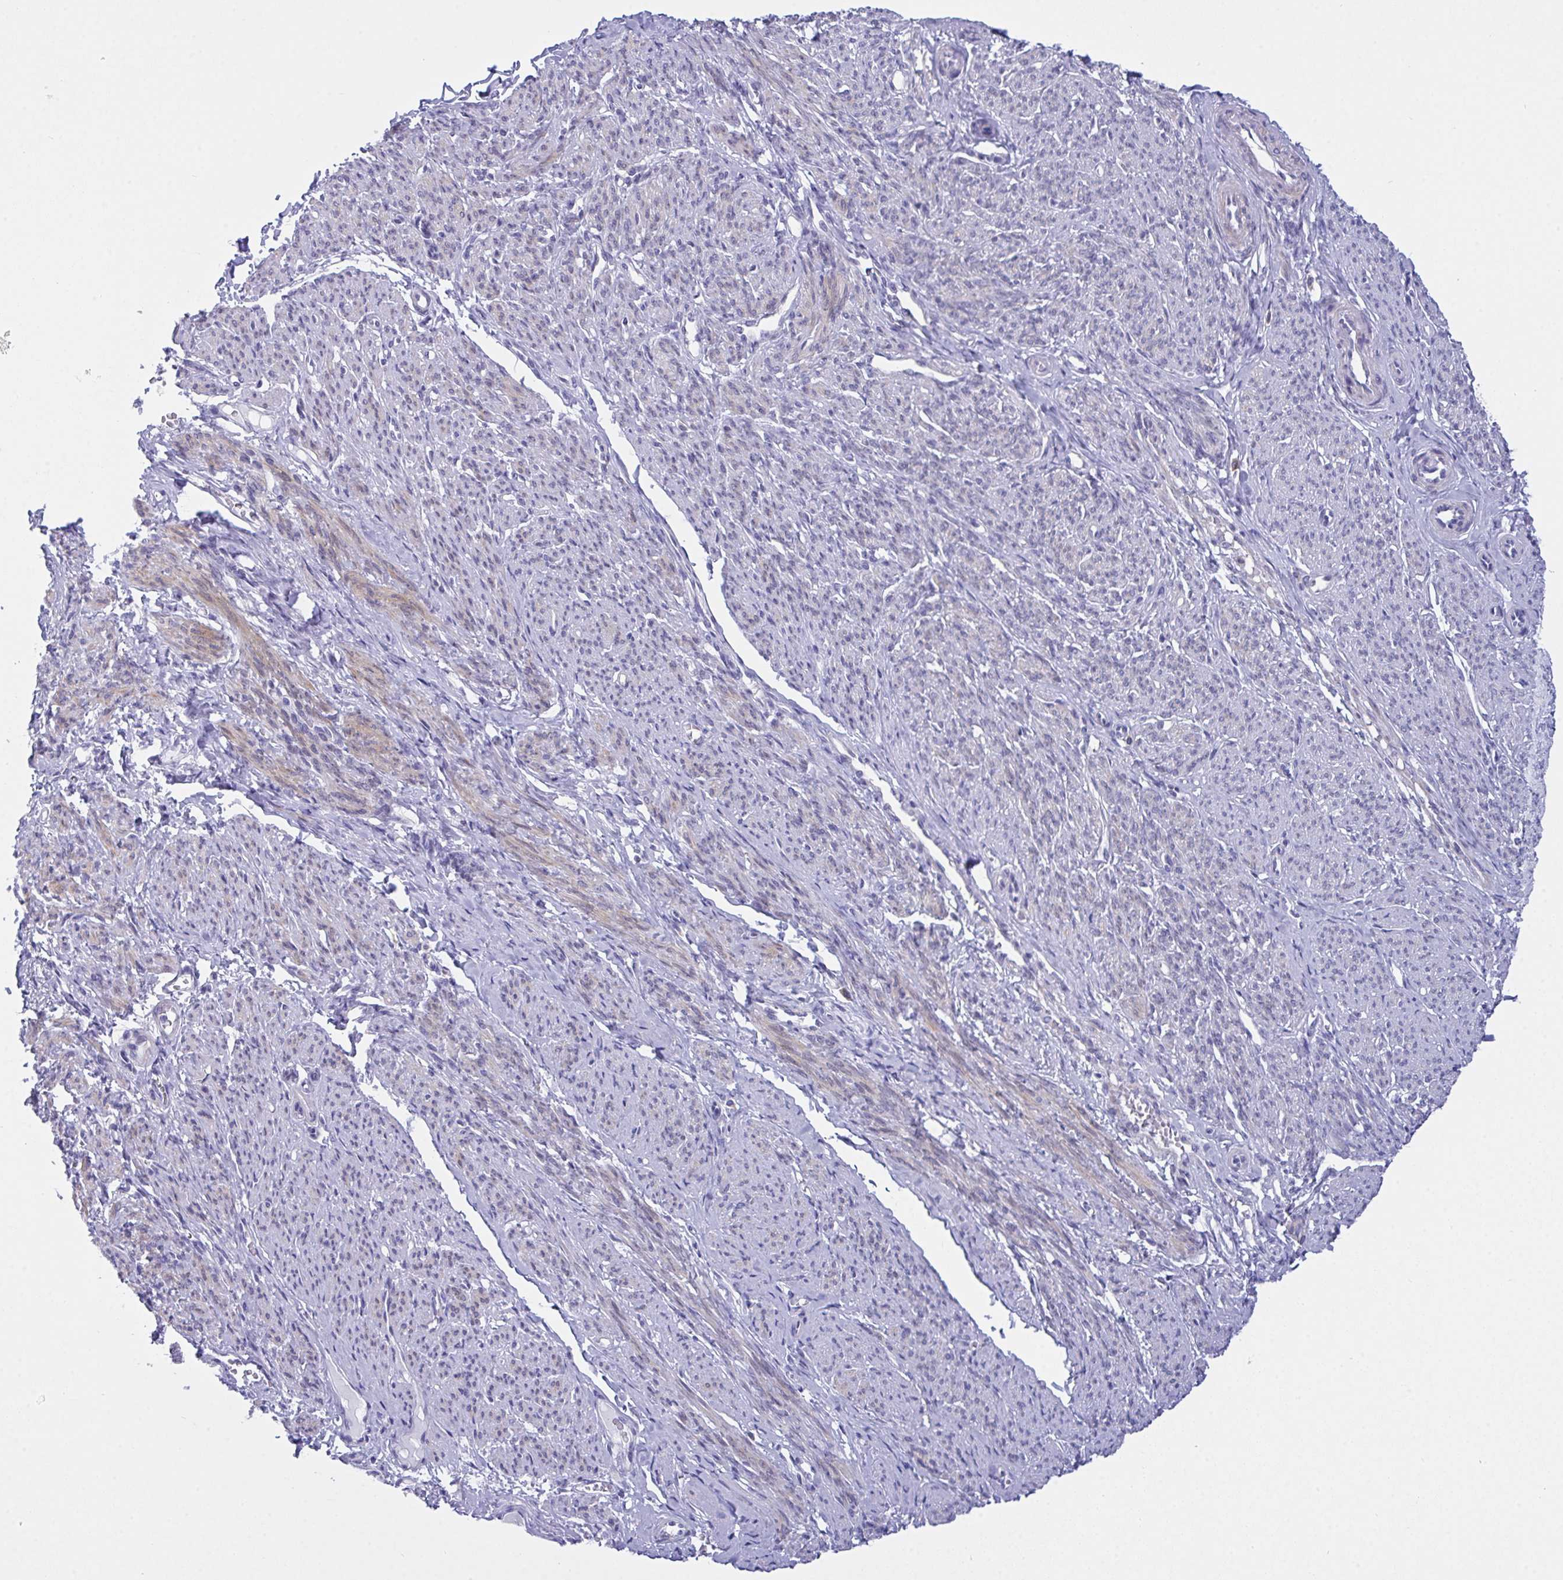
{"staining": {"intensity": "moderate", "quantity": "25%-75%", "location": "cytoplasmic/membranous"}, "tissue": "smooth muscle", "cell_type": "Smooth muscle cells", "image_type": "normal", "snomed": [{"axis": "morphology", "description": "Normal tissue, NOS"}, {"axis": "topography", "description": "Smooth muscle"}], "caption": "An image of smooth muscle stained for a protein exhibits moderate cytoplasmic/membranous brown staining in smooth muscle cells. (DAB (3,3'-diaminobenzidine) IHC, brown staining for protein, blue staining for nuclei).", "gene": "FBXL22", "patient": {"sex": "female", "age": 65}}